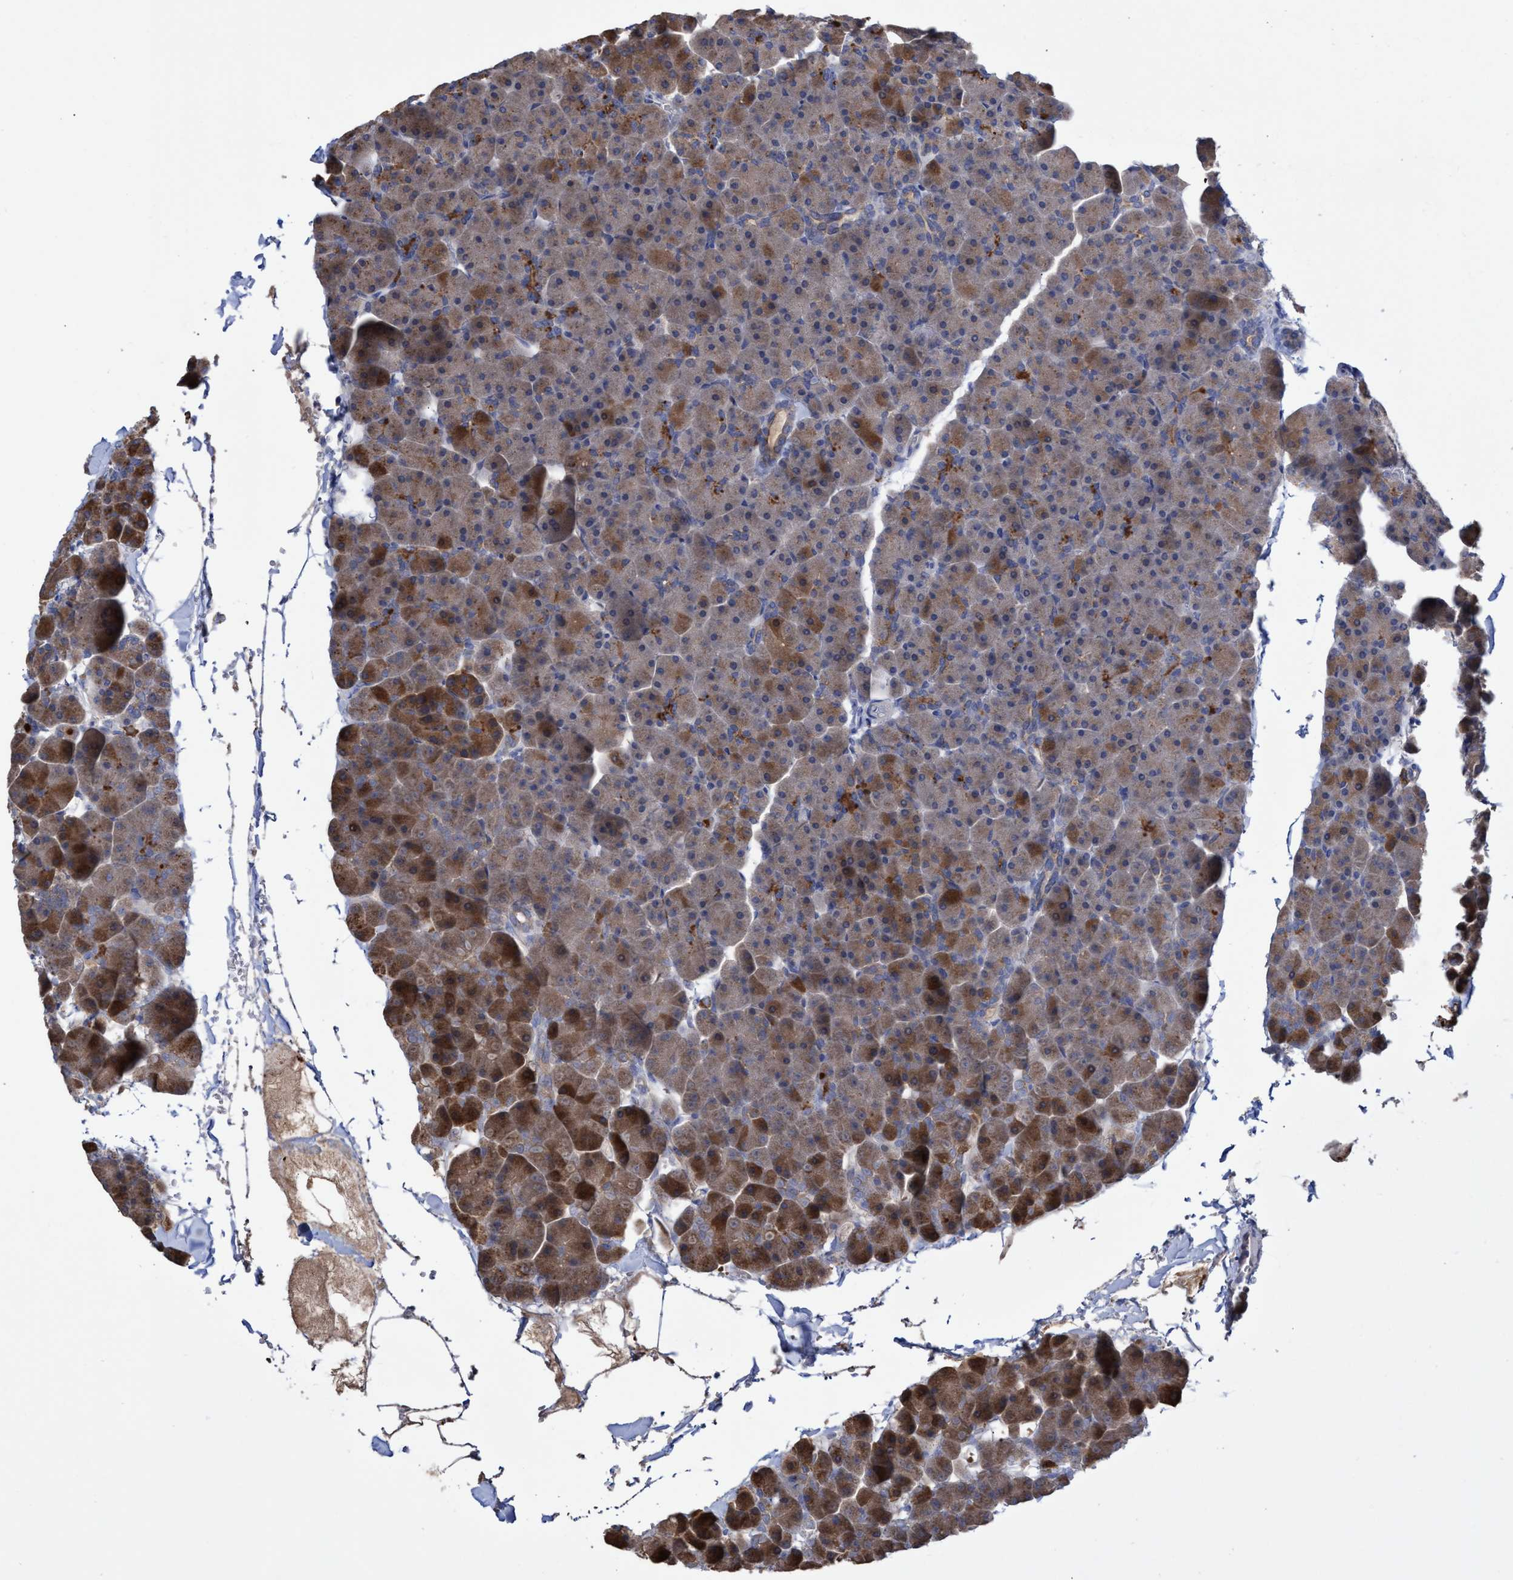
{"staining": {"intensity": "moderate", "quantity": "25%-75%", "location": "cytoplasmic/membranous"}, "tissue": "pancreas", "cell_type": "Exocrine glandular cells", "image_type": "normal", "snomed": [{"axis": "morphology", "description": "Normal tissue, NOS"}, {"axis": "topography", "description": "Pancreas"}], "caption": "There is medium levels of moderate cytoplasmic/membranous staining in exocrine glandular cells of normal pancreas, as demonstrated by immunohistochemical staining (brown color).", "gene": "SVEP1", "patient": {"sex": "male", "age": 35}}